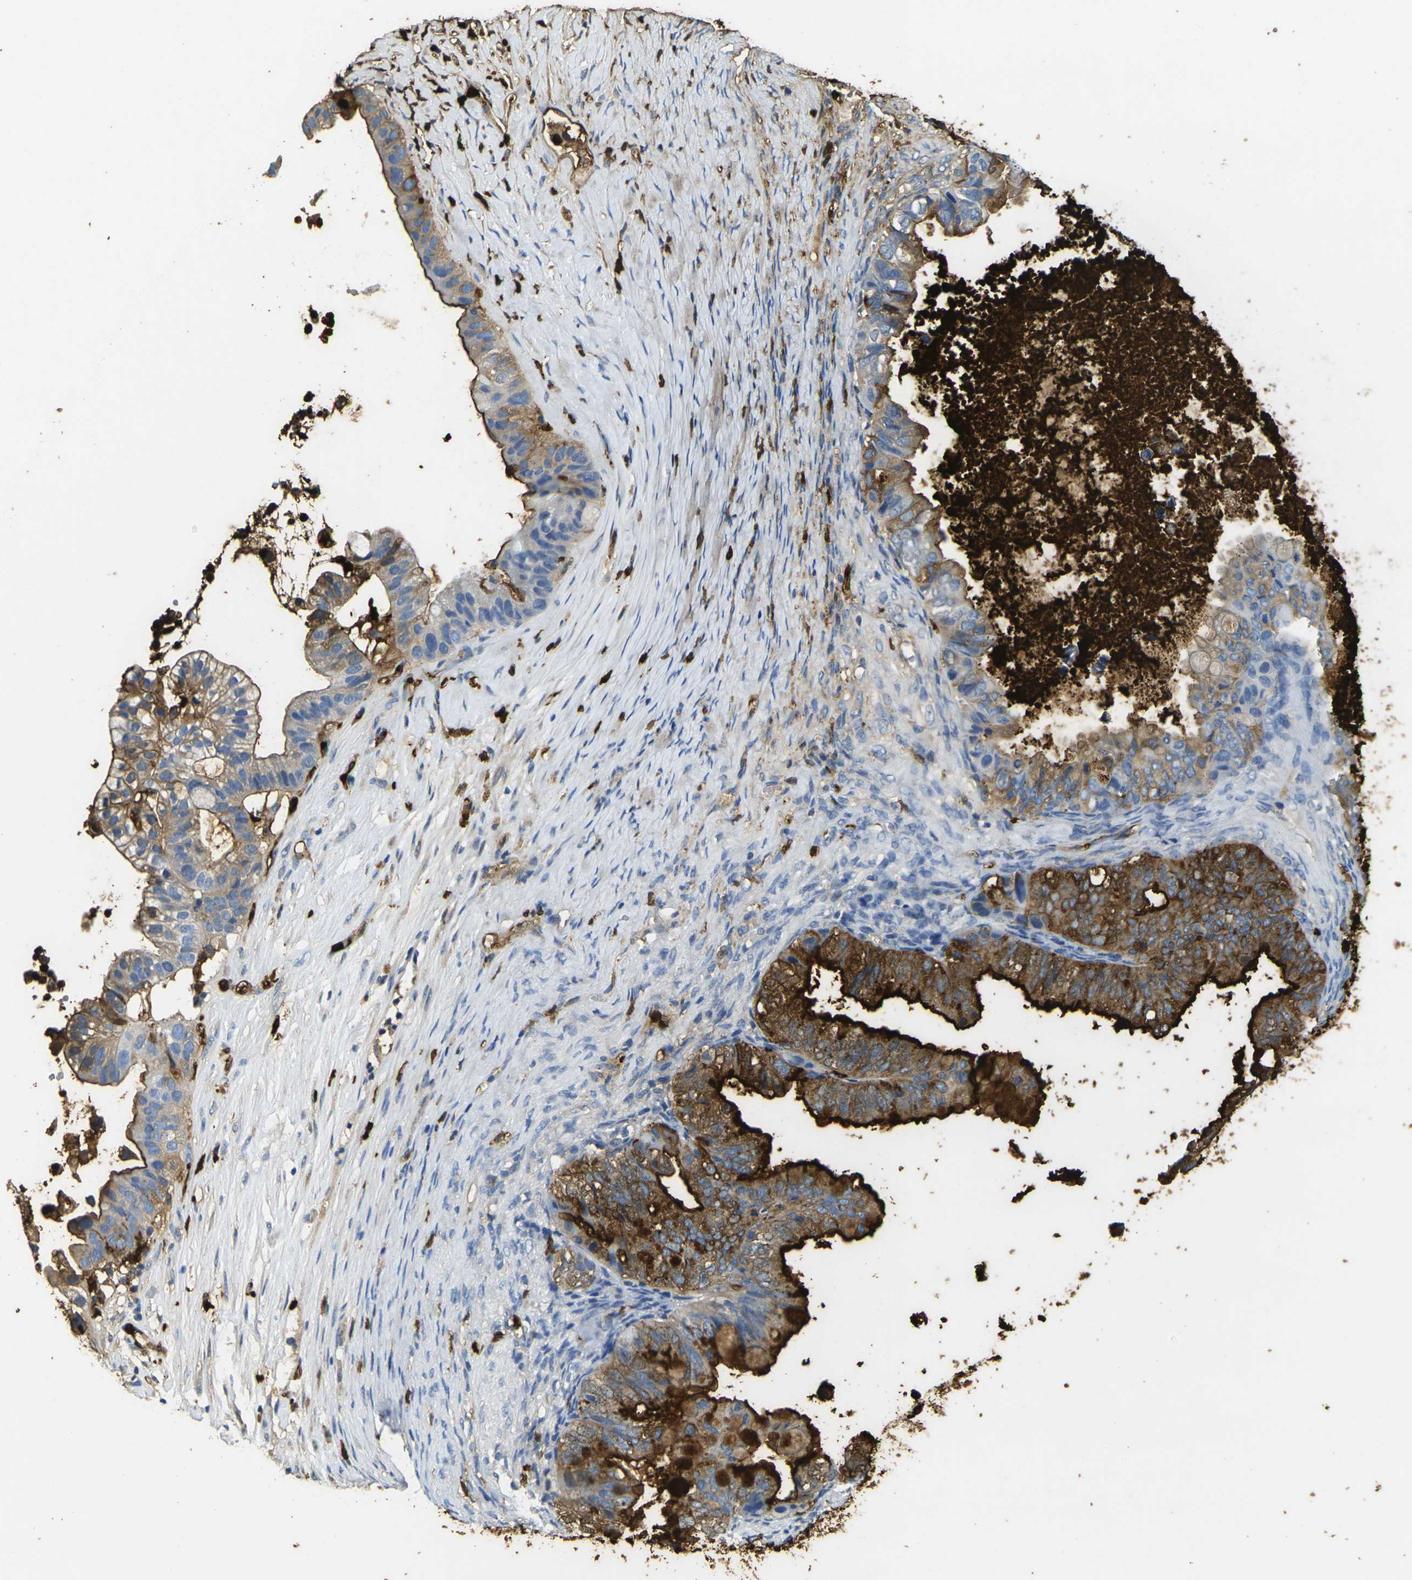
{"staining": {"intensity": "strong", "quantity": ">75%", "location": "cytoplasmic/membranous"}, "tissue": "ovarian cancer", "cell_type": "Tumor cells", "image_type": "cancer", "snomed": [{"axis": "morphology", "description": "Cystadenocarcinoma, mucinous, NOS"}, {"axis": "topography", "description": "Ovary"}], "caption": "Tumor cells exhibit high levels of strong cytoplasmic/membranous positivity in approximately >75% of cells in human ovarian cancer (mucinous cystadenocarcinoma).", "gene": "S100A9", "patient": {"sex": "female", "age": 80}}